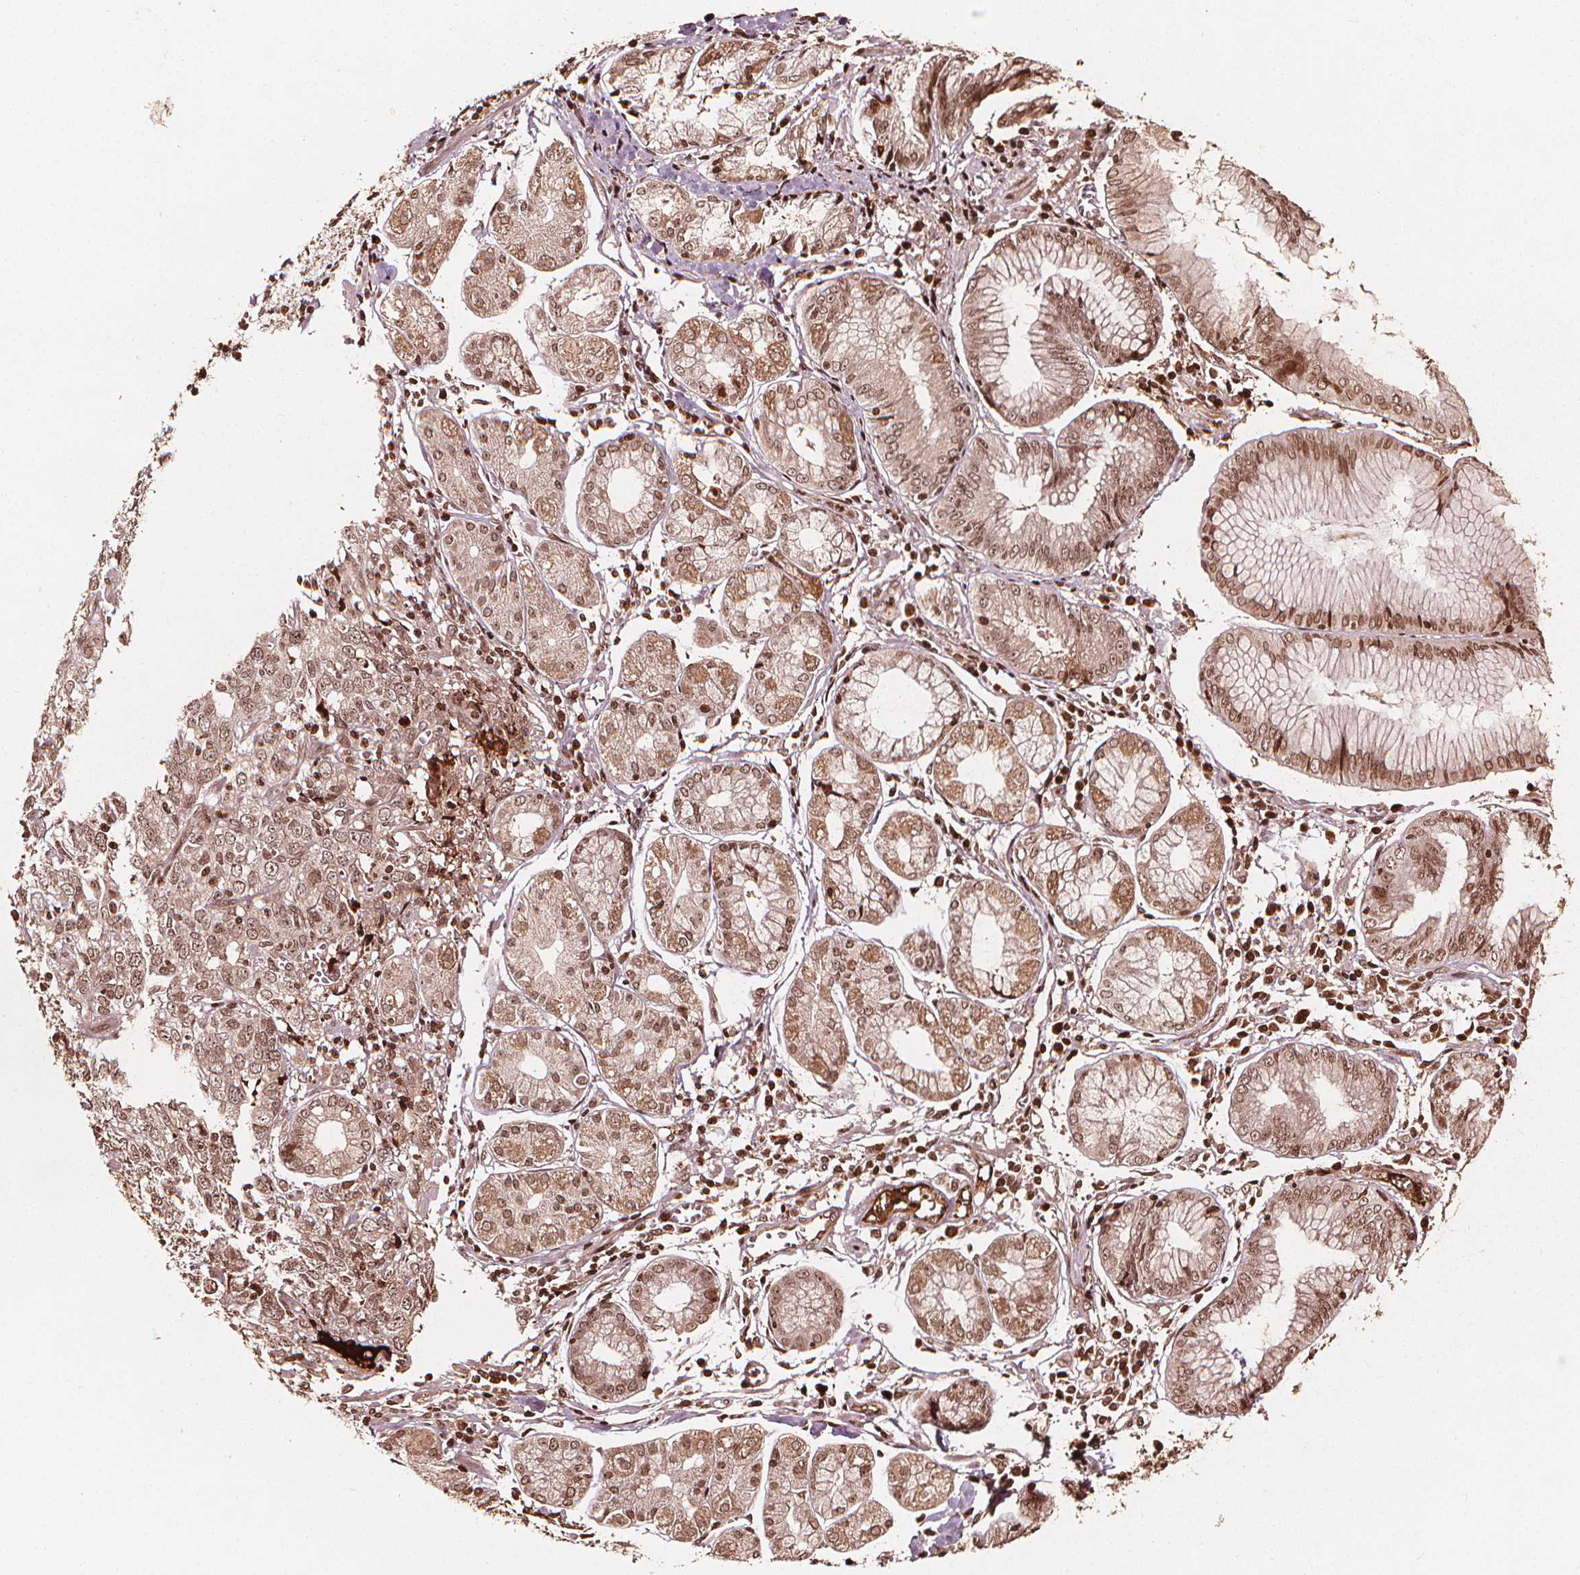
{"staining": {"intensity": "weak", "quantity": ">75%", "location": "nuclear"}, "tissue": "stomach cancer", "cell_type": "Tumor cells", "image_type": "cancer", "snomed": [{"axis": "morphology", "description": "Adenocarcinoma, NOS"}, {"axis": "topography", "description": "Stomach, upper"}], "caption": "Immunohistochemistry image of human stomach cancer stained for a protein (brown), which reveals low levels of weak nuclear positivity in about >75% of tumor cells.", "gene": "H3C14", "patient": {"sex": "male", "age": 81}}